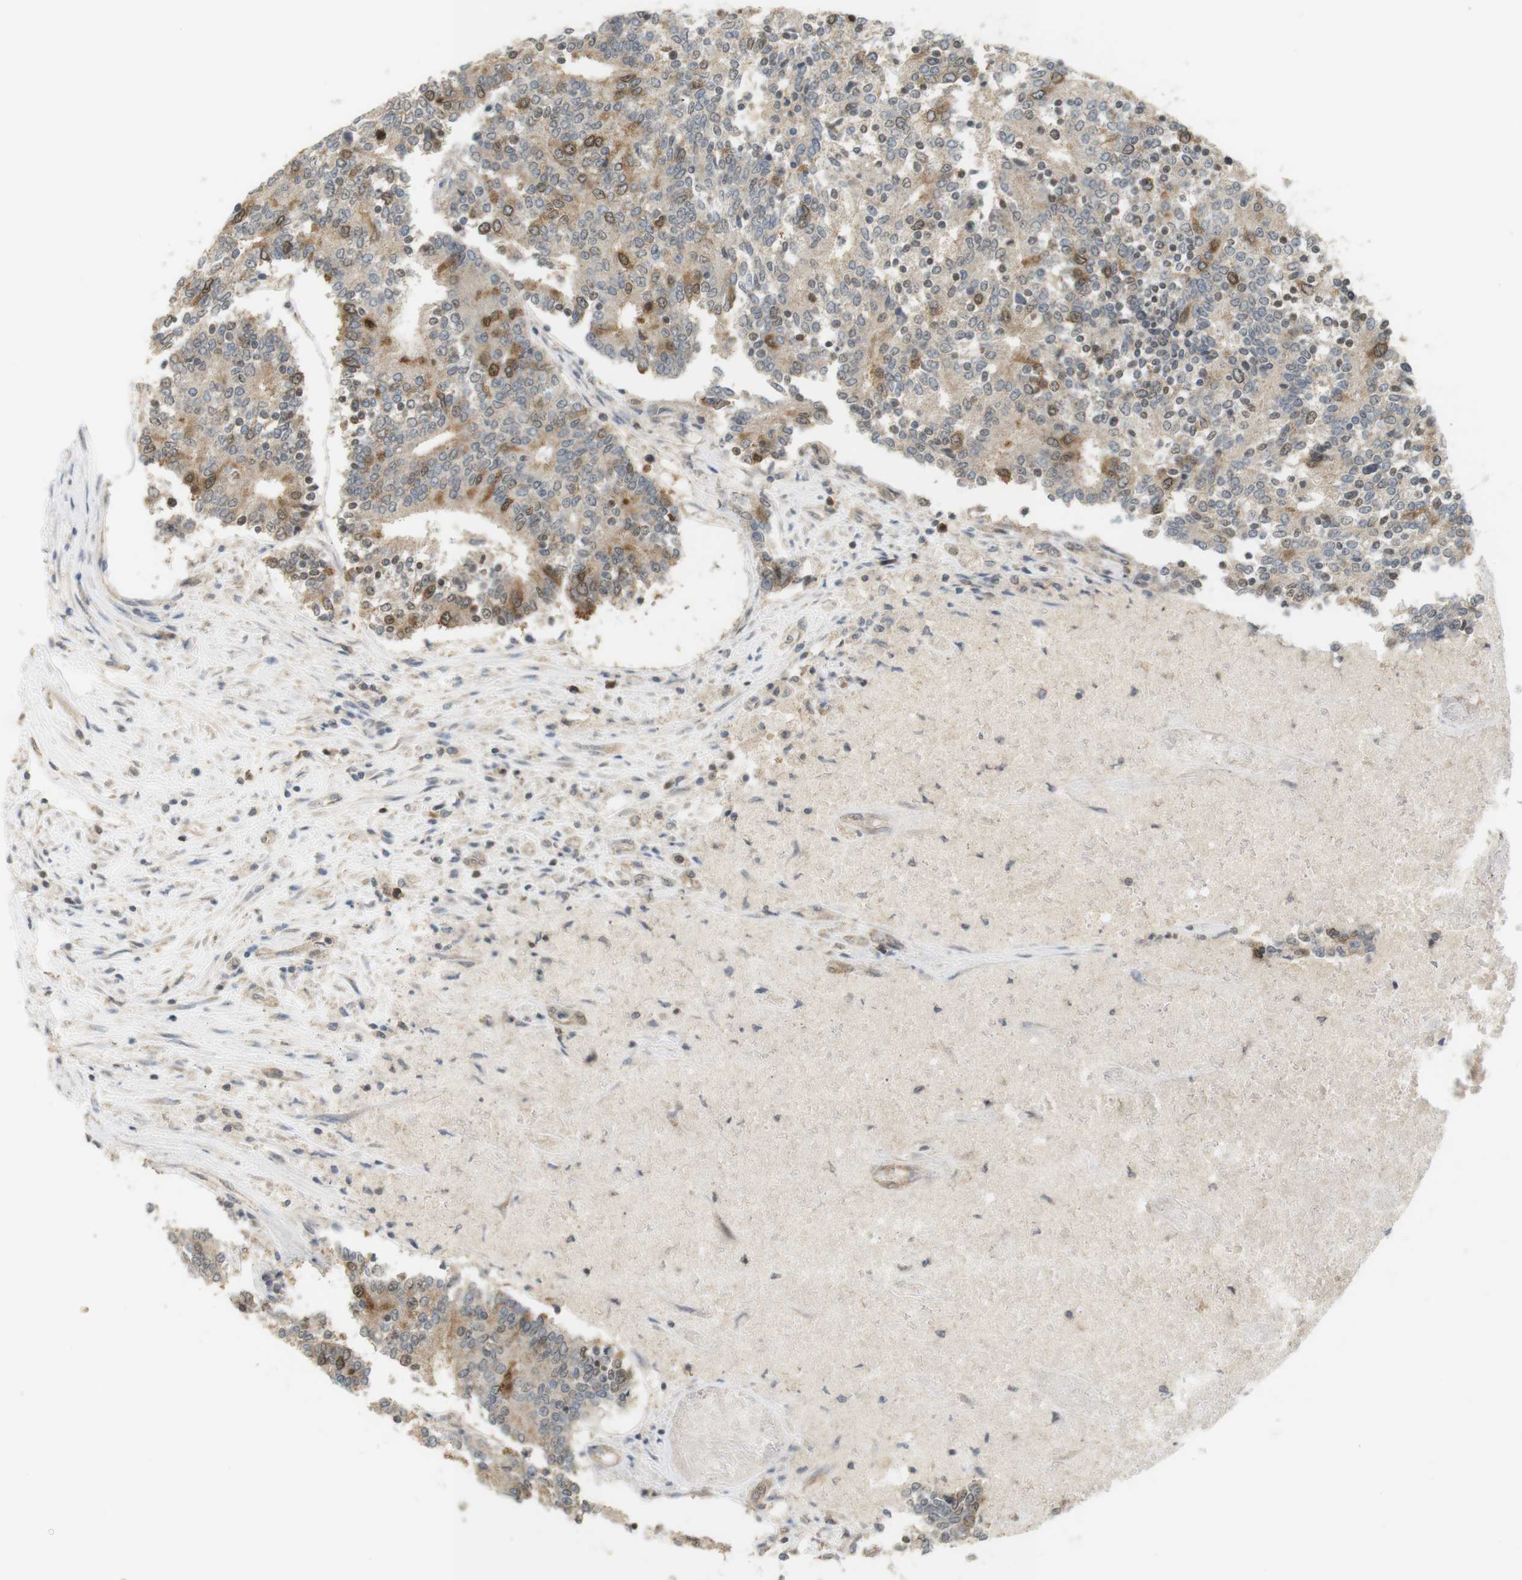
{"staining": {"intensity": "moderate", "quantity": "<25%", "location": "cytoplasmic/membranous"}, "tissue": "prostate cancer", "cell_type": "Tumor cells", "image_type": "cancer", "snomed": [{"axis": "morphology", "description": "Normal tissue, NOS"}, {"axis": "morphology", "description": "Adenocarcinoma, High grade"}, {"axis": "topography", "description": "Prostate"}, {"axis": "topography", "description": "Seminal veicle"}], "caption": "The histopathology image exhibits staining of prostate high-grade adenocarcinoma, revealing moderate cytoplasmic/membranous protein positivity (brown color) within tumor cells.", "gene": "TTK", "patient": {"sex": "male", "age": 55}}